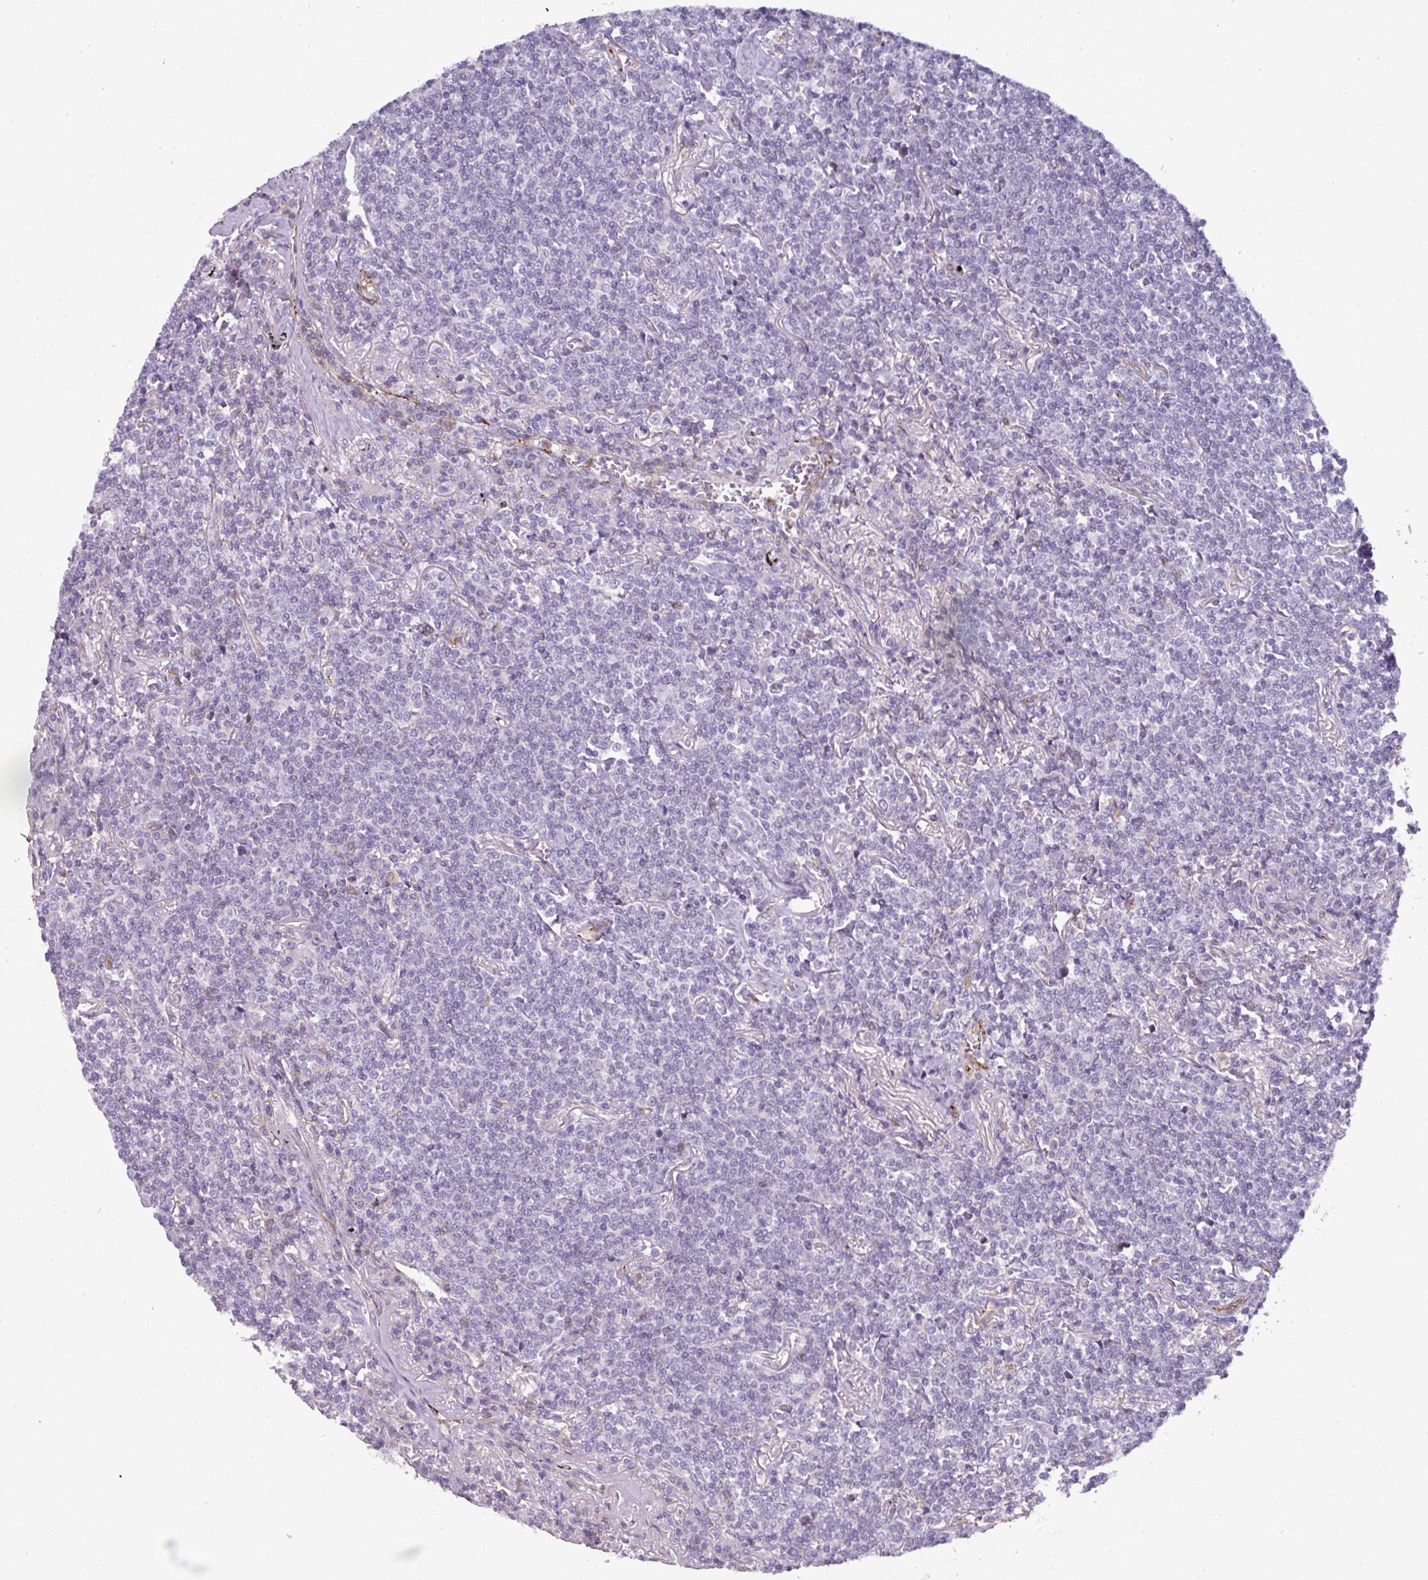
{"staining": {"intensity": "negative", "quantity": "none", "location": "none"}, "tissue": "lymphoma", "cell_type": "Tumor cells", "image_type": "cancer", "snomed": [{"axis": "morphology", "description": "Malignant lymphoma, non-Hodgkin's type, Low grade"}, {"axis": "topography", "description": "Lung"}], "caption": "Immunohistochemistry (IHC) of lymphoma exhibits no staining in tumor cells.", "gene": "BEND5", "patient": {"sex": "female", "age": 71}}